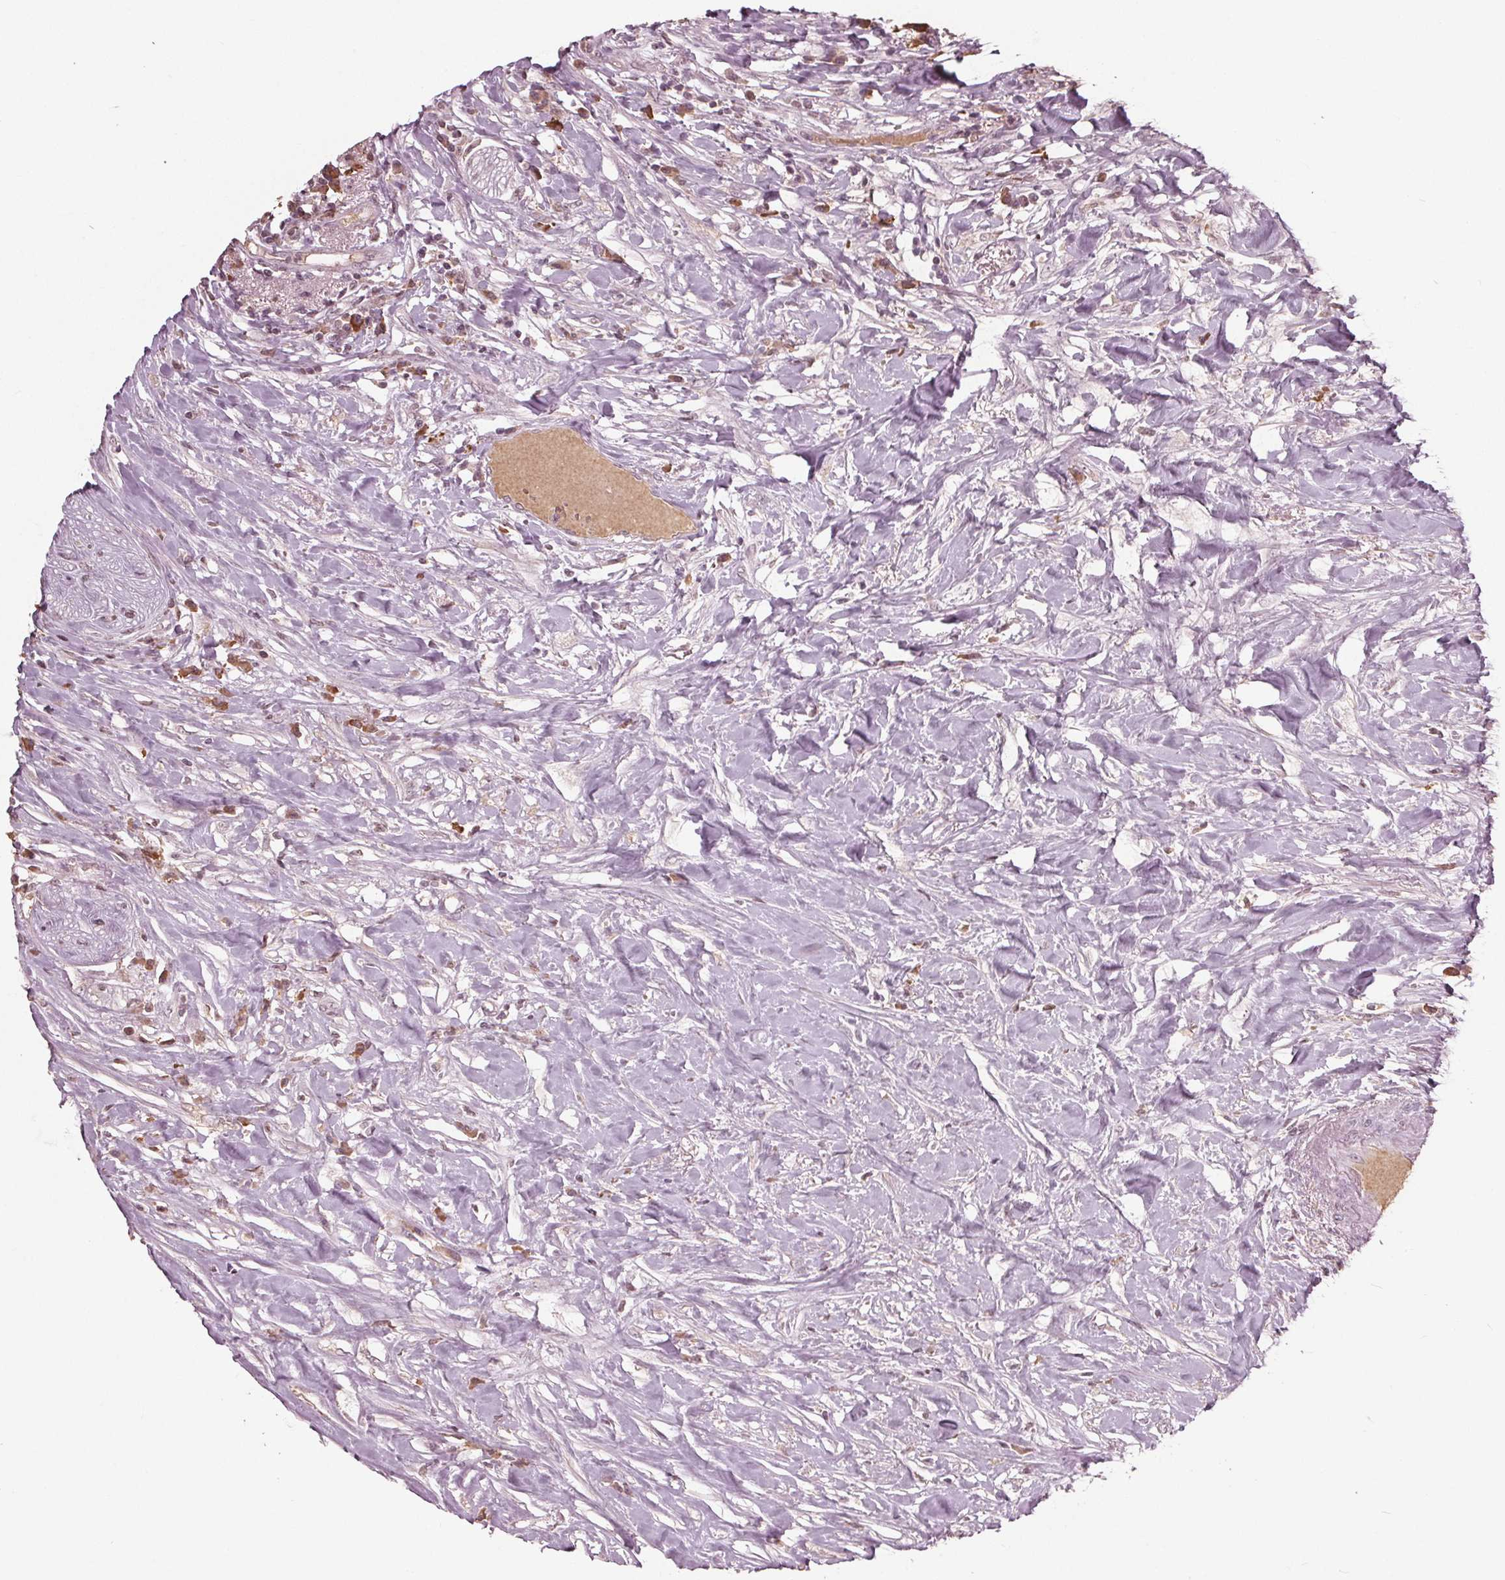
{"staining": {"intensity": "negative", "quantity": "none", "location": "none"}, "tissue": "prostate cancer", "cell_type": "Tumor cells", "image_type": "cancer", "snomed": [{"axis": "morphology", "description": "Adenocarcinoma, High grade"}, {"axis": "topography", "description": "Prostate and seminal vesicle, NOS"}], "caption": "DAB immunohistochemical staining of human prostate high-grade adenocarcinoma demonstrates no significant expression in tumor cells.", "gene": "CXCL16", "patient": {"sex": "male", "age": 60}}